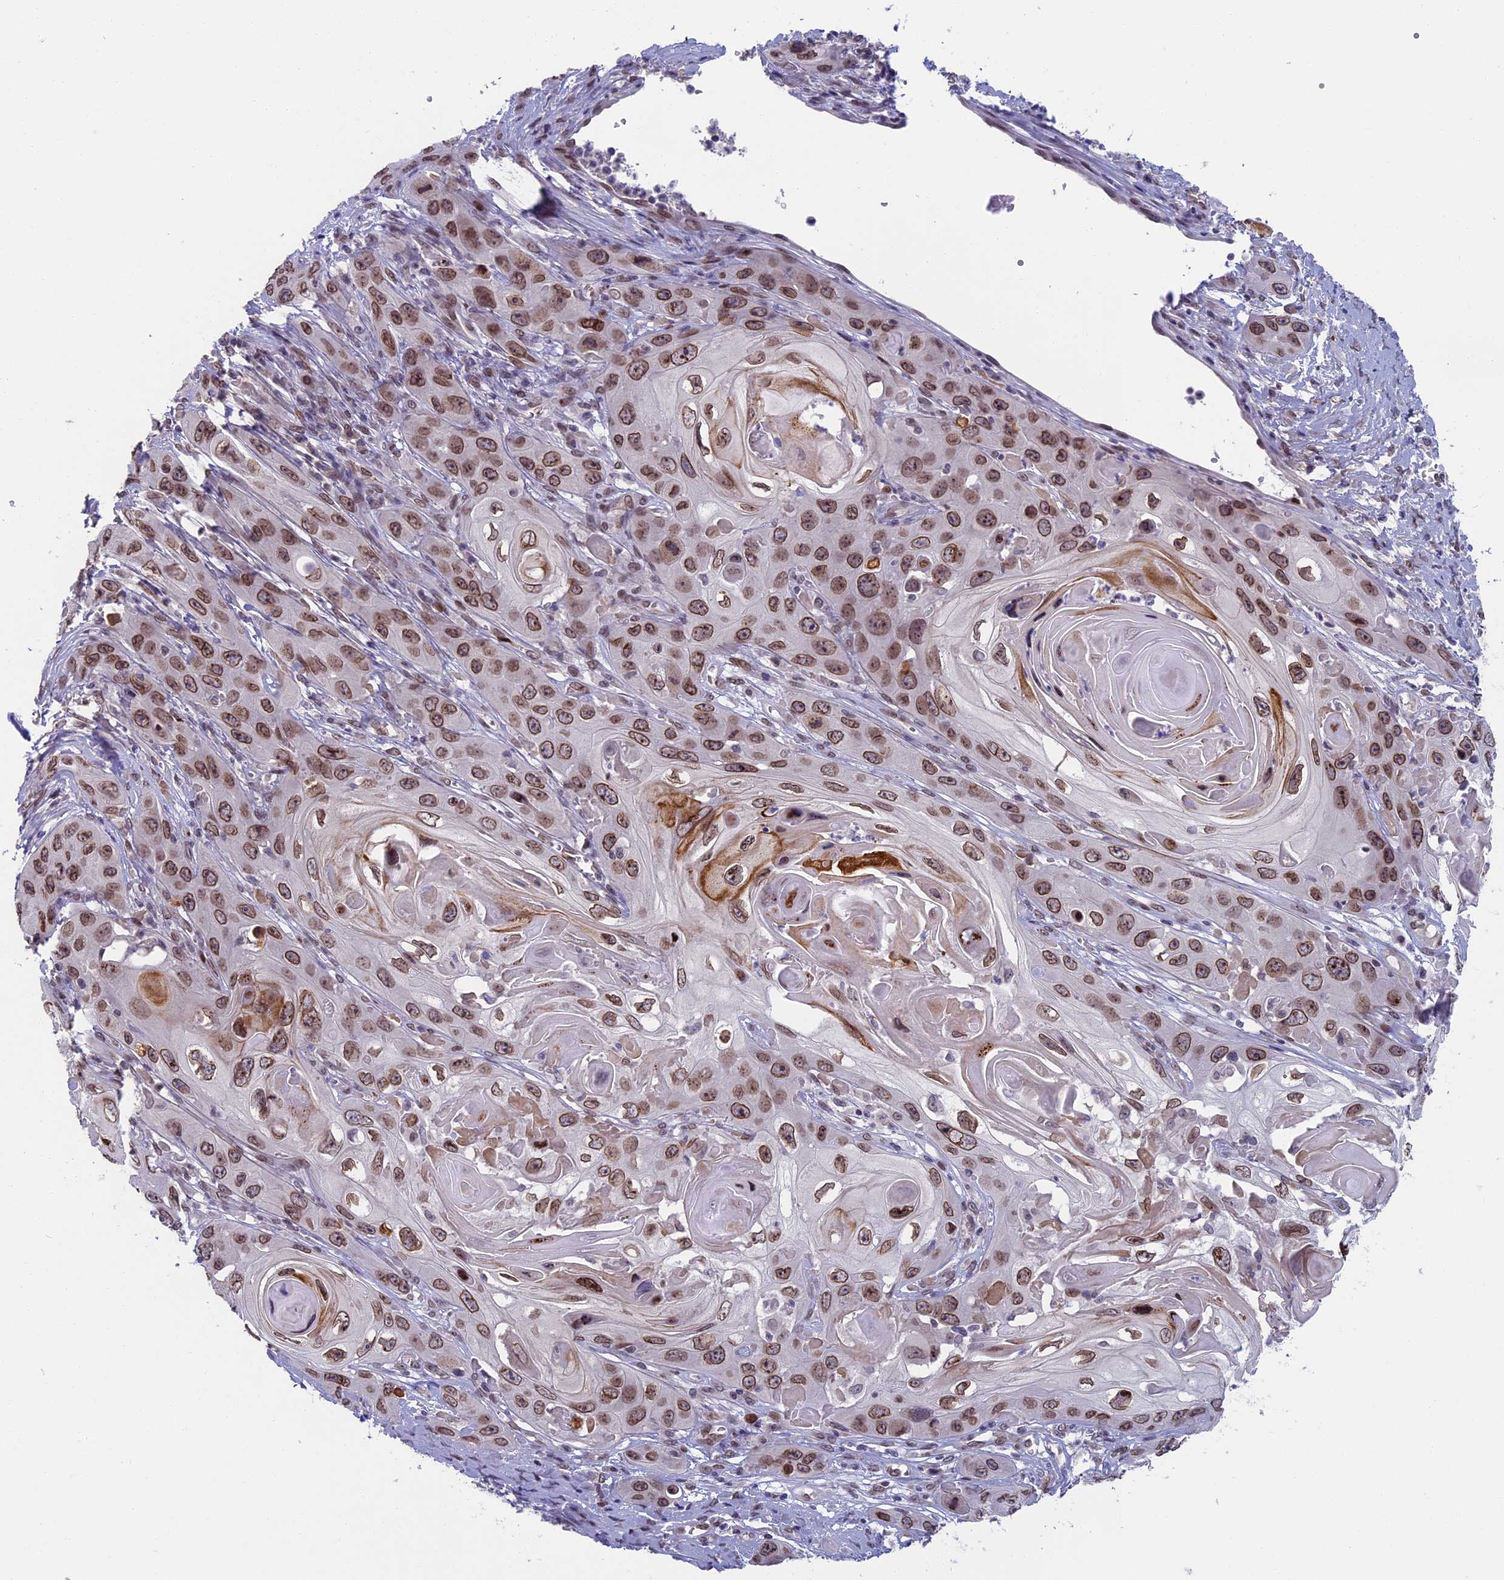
{"staining": {"intensity": "moderate", "quantity": ">75%", "location": "cytoplasmic/membranous,nuclear"}, "tissue": "skin cancer", "cell_type": "Tumor cells", "image_type": "cancer", "snomed": [{"axis": "morphology", "description": "Squamous cell carcinoma, NOS"}, {"axis": "topography", "description": "Skin"}], "caption": "Immunohistochemical staining of squamous cell carcinoma (skin) exhibits medium levels of moderate cytoplasmic/membranous and nuclear protein positivity in approximately >75% of tumor cells. (Brightfield microscopy of DAB IHC at high magnification).", "gene": "GPSM1", "patient": {"sex": "male", "age": 55}}